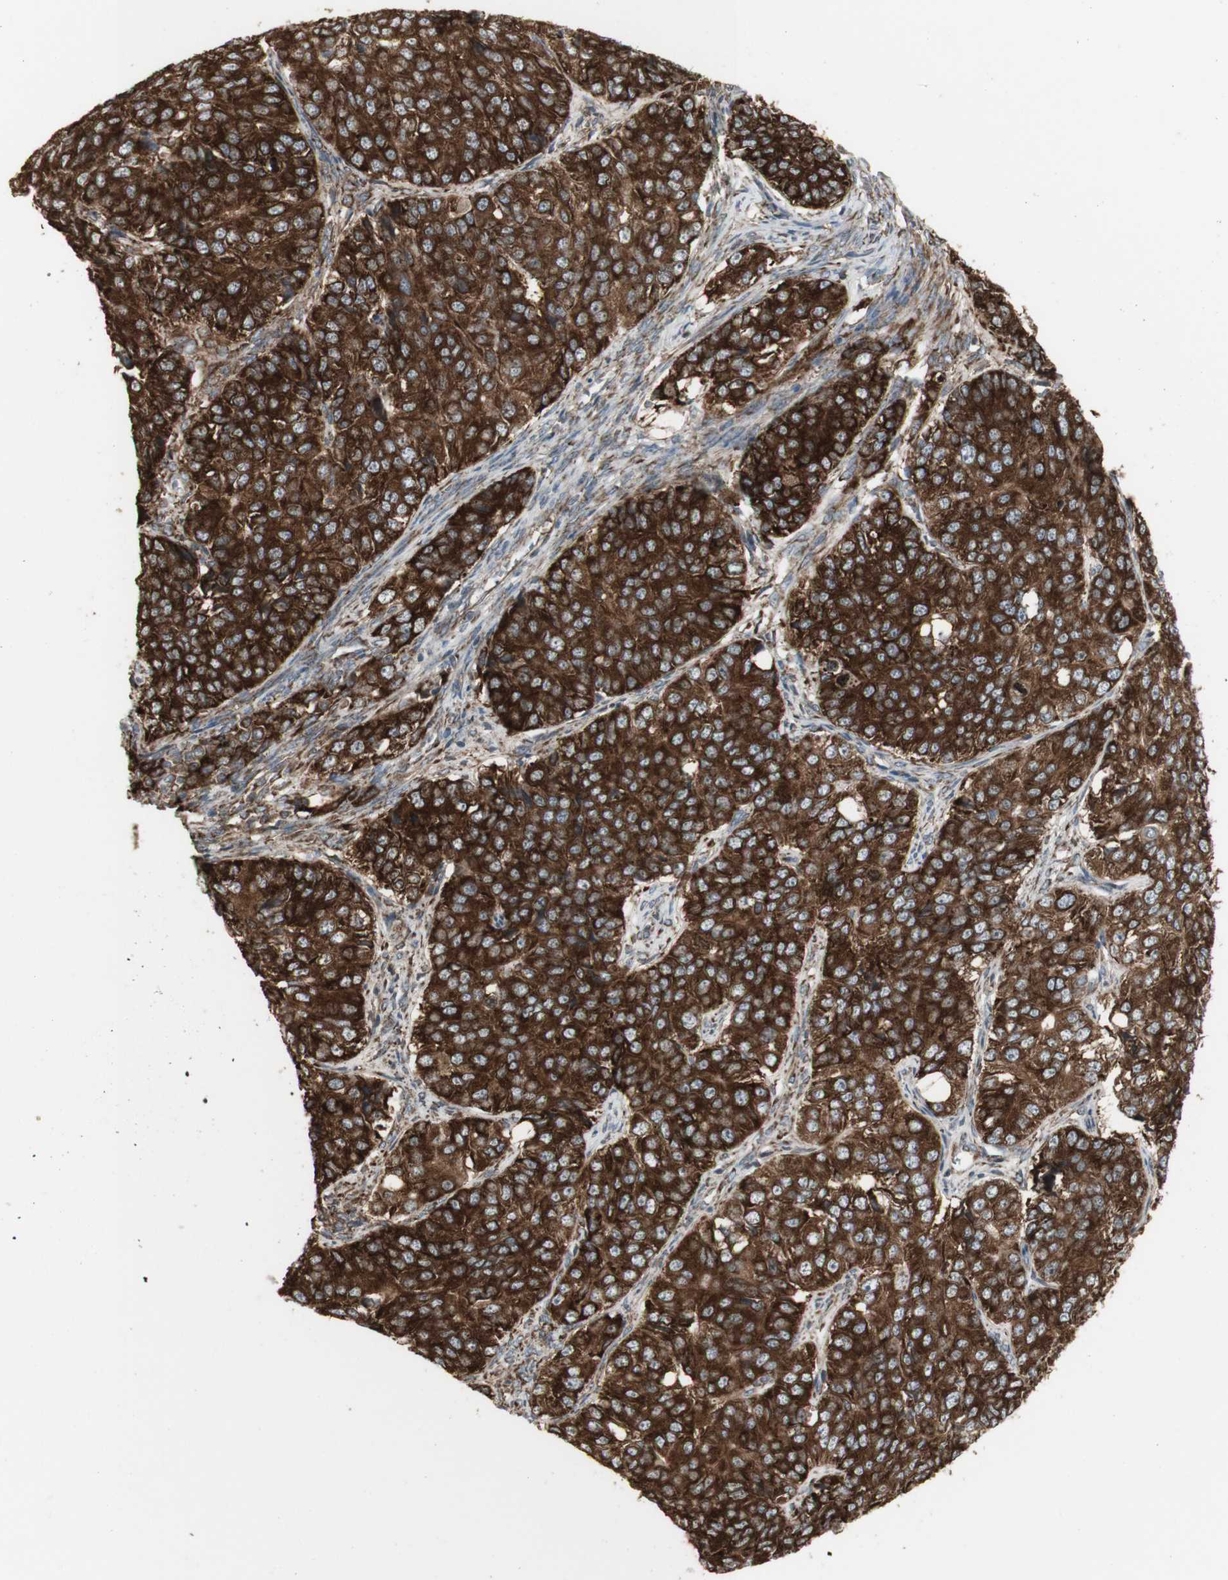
{"staining": {"intensity": "strong", "quantity": ">75%", "location": "cytoplasmic/membranous"}, "tissue": "ovarian cancer", "cell_type": "Tumor cells", "image_type": "cancer", "snomed": [{"axis": "morphology", "description": "Carcinoma, endometroid"}, {"axis": "topography", "description": "Ovary"}], "caption": "Human ovarian cancer (endometroid carcinoma) stained with a brown dye shows strong cytoplasmic/membranous positive positivity in about >75% of tumor cells.", "gene": "FKBP3", "patient": {"sex": "female", "age": 51}}